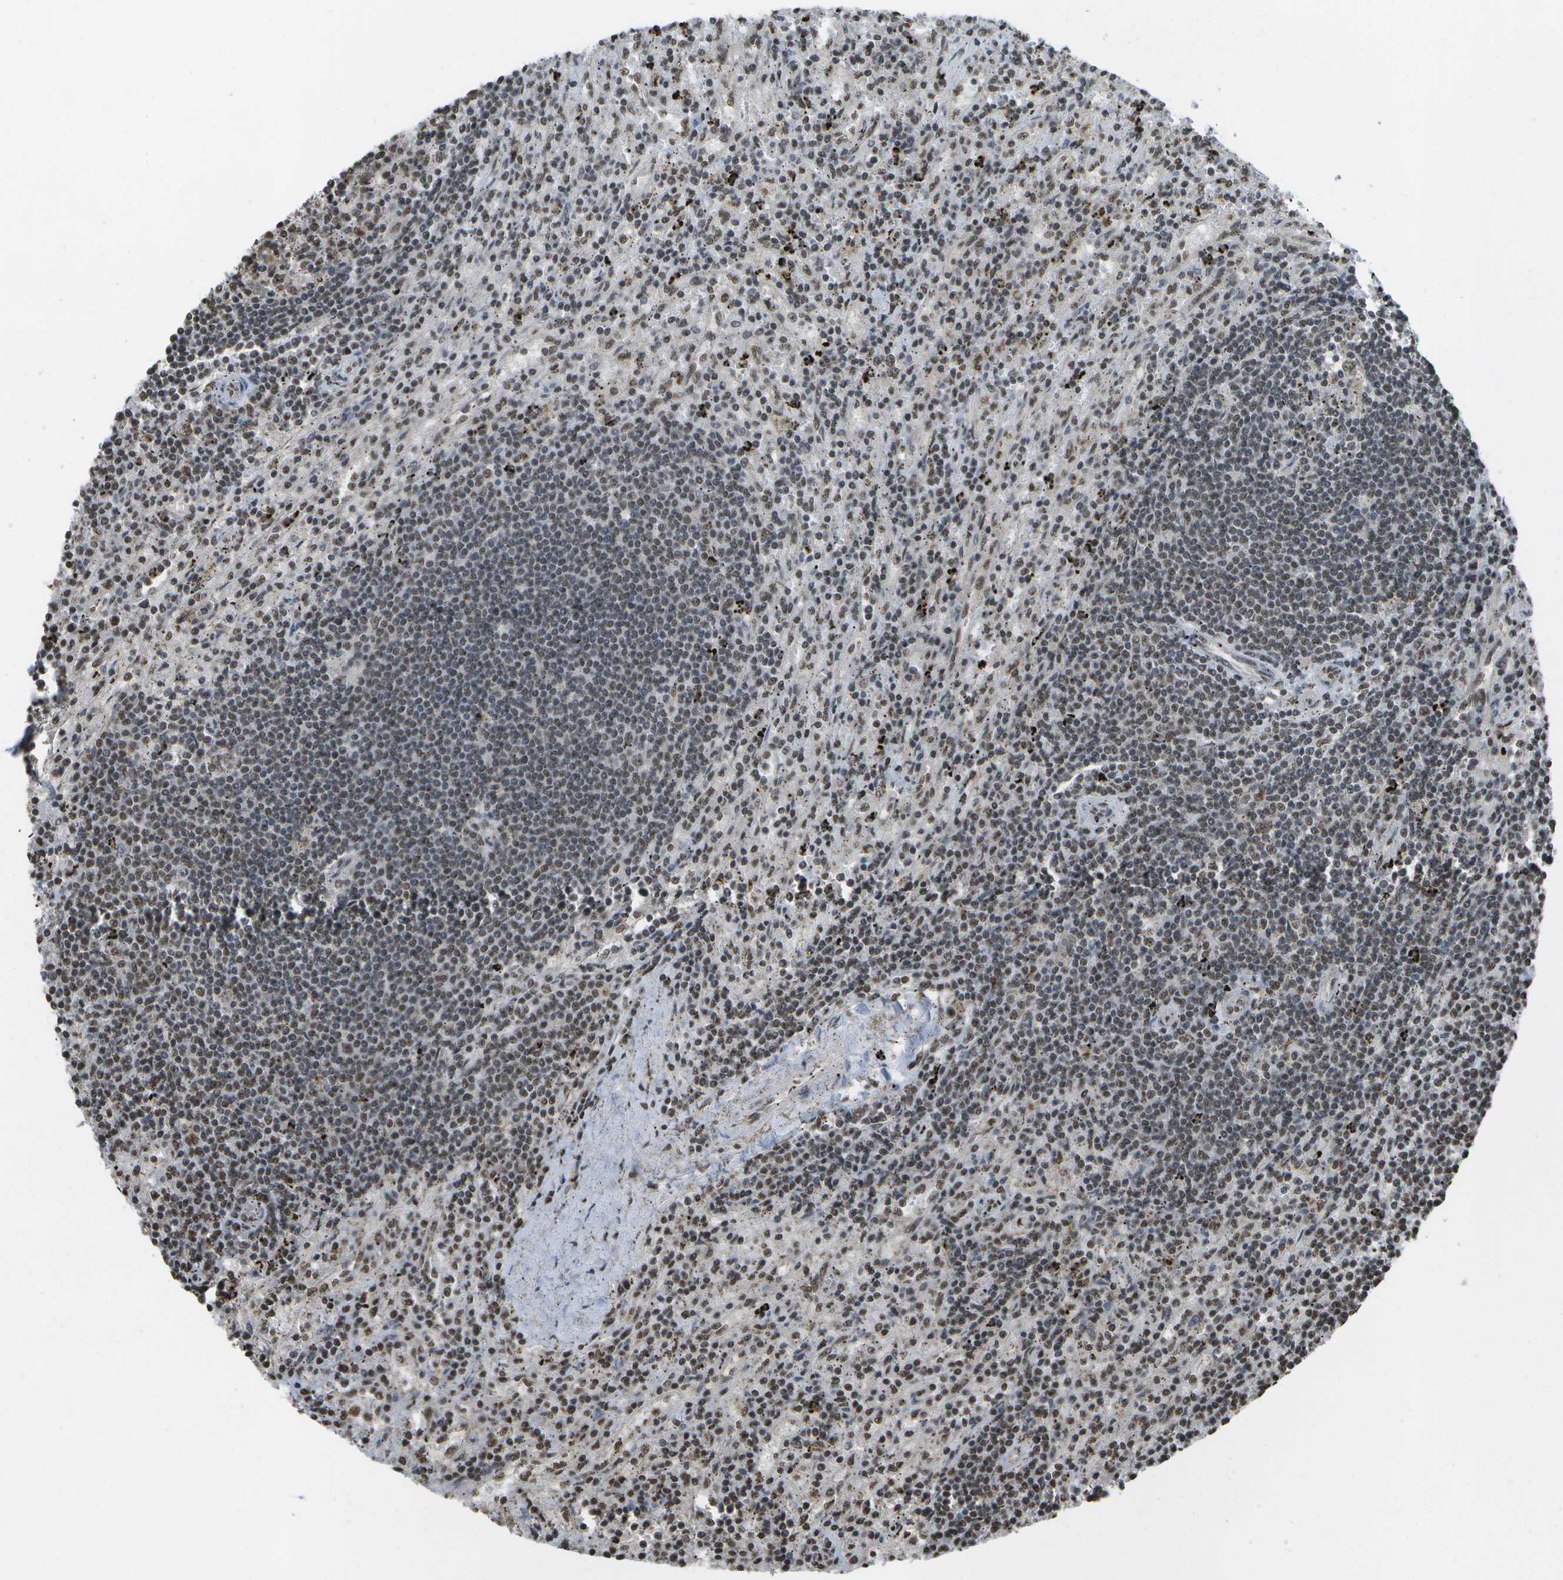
{"staining": {"intensity": "weak", "quantity": "<25%", "location": "nuclear"}, "tissue": "lymphoma", "cell_type": "Tumor cells", "image_type": "cancer", "snomed": [{"axis": "morphology", "description": "Malignant lymphoma, non-Hodgkin's type, Low grade"}, {"axis": "topography", "description": "Spleen"}], "caption": "Low-grade malignant lymphoma, non-Hodgkin's type stained for a protein using immunohistochemistry reveals no positivity tumor cells.", "gene": "SPEN", "patient": {"sex": "male", "age": 76}}